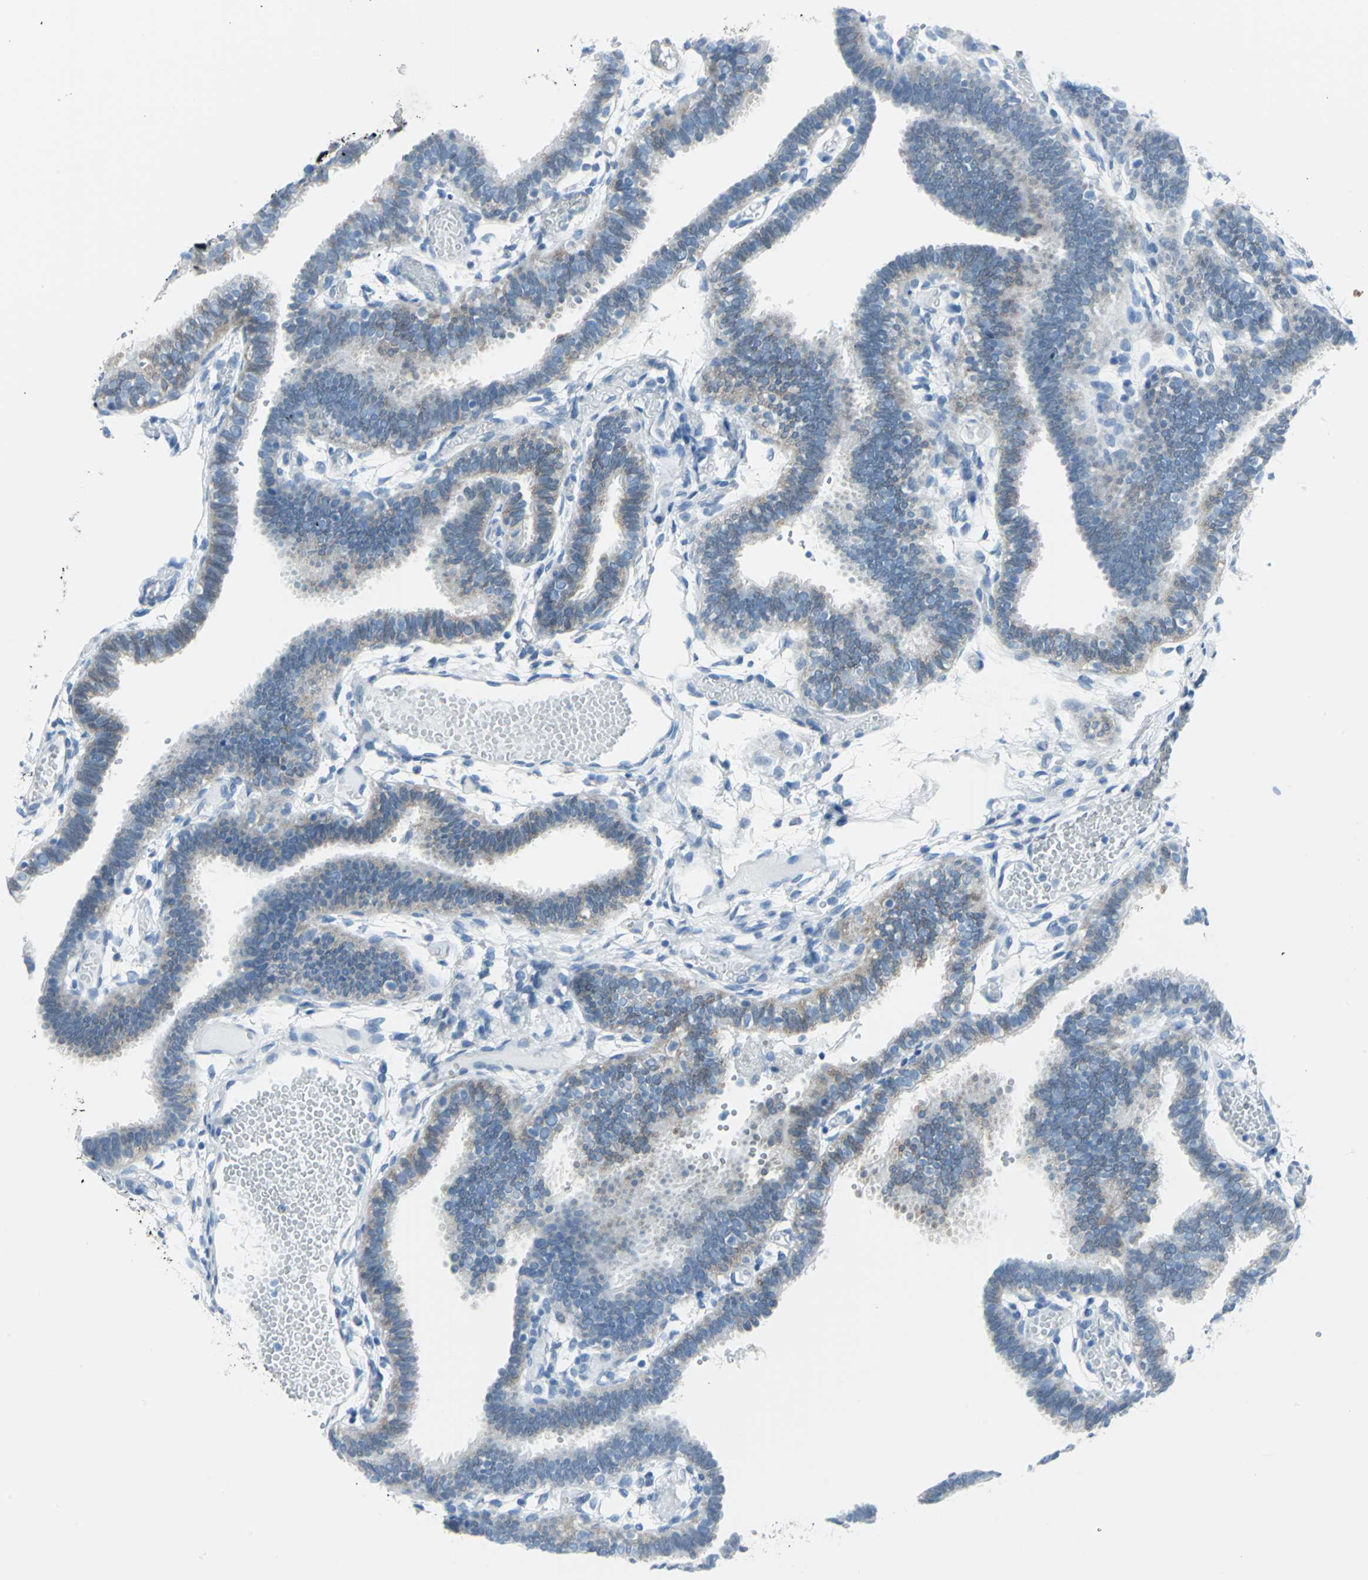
{"staining": {"intensity": "weak", "quantity": "25%-75%", "location": "cytoplasmic/membranous"}, "tissue": "fallopian tube", "cell_type": "Glandular cells", "image_type": "normal", "snomed": [{"axis": "morphology", "description": "Normal tissue, NOS"}, {"axis": "topography", "description": "Fallopian tube"}], "caption": "Protein analysis of benign fallopian tube reveals weak cytoplasmic/membranous positivity in approximately 25%-75% of glandular cells.", "gene": "CYB5A", "patient": {"sex": "female", "age": 29}}